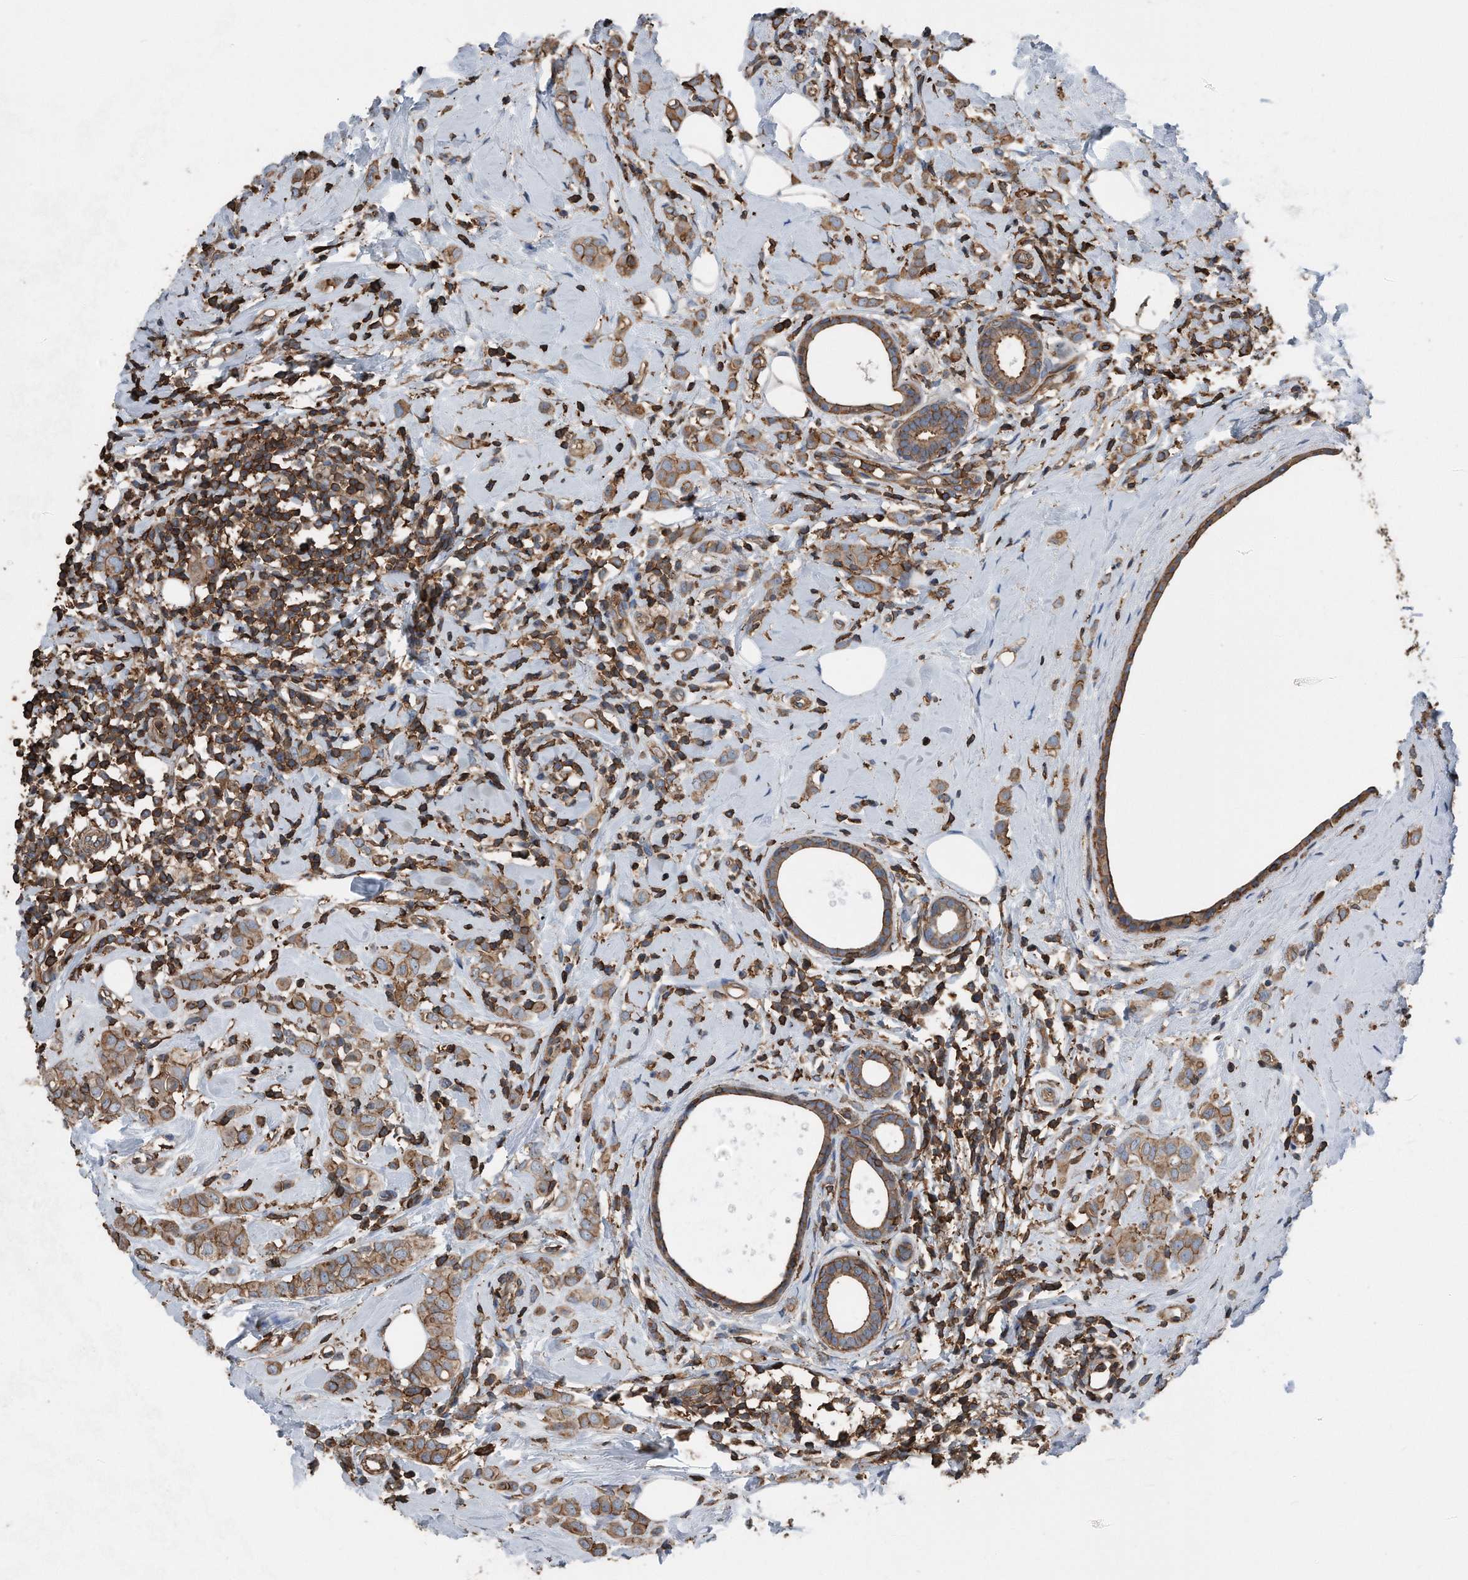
{"staining": {"intensity": "moderate", "quantity": ">75%", "location": "cytoplasmic/membranous"}, "tissue": "breast cancer", "cell_type": "Tumor cells", "image_type": "cancer", "snomed": [{"axis": "morphology", "description": "Lobular carcinoma"}, {"axis": "topography", "description": "Breast"}], "caption": "Immunohistochemical staining of breast lobular carcinoma exhibits medium levels of moderate cytoplasmic/membranous protein staining in about >75% of tumor cells. Using DAB (3,3'-diaminobenzidine) (brown) and hematoxylin (blue) stains, captured at high magnification using brightfield microscopy.", "gene": "RSPO3", "patient": {"sex": "female", "age": 47}}